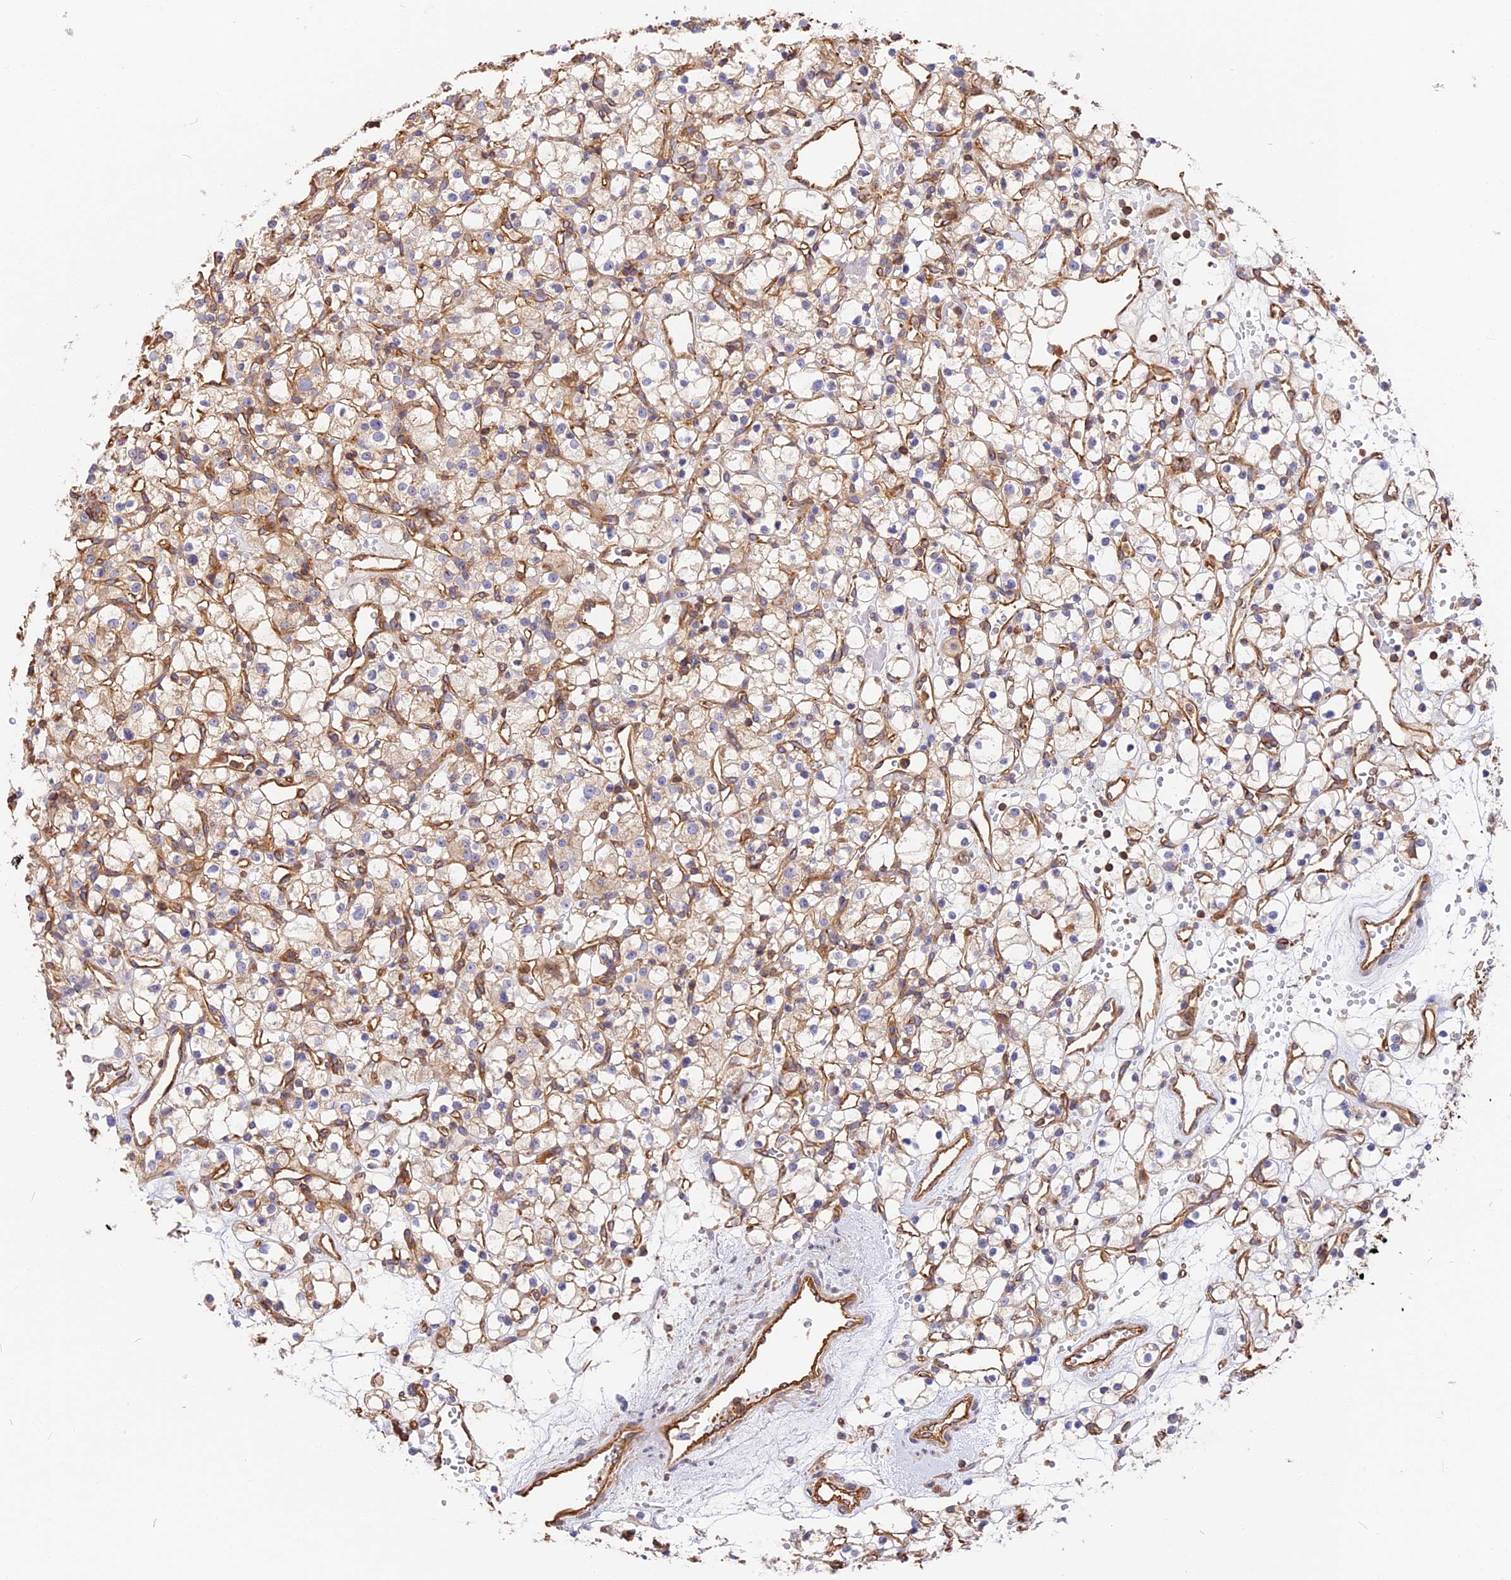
{"staining": {"intensity": "weak", "quantity": "<25%", "location": "cytoplasmic/membranous"}, "tissue": "renal cancer", "cell_type": "Tumor cells", "image_type": "cancer", "snomed": [{"axis": "morphology", "description": "Adenocarcinoma, NOS"}, {"axis": "topography", "description": "Kidney"}], "caption": "Human renal cancer stained for a protein using immunohistochemistry shows no positivity in tumor cells.", "gene": "VPS18", "patient": {"sex": "female", "age": 59}}